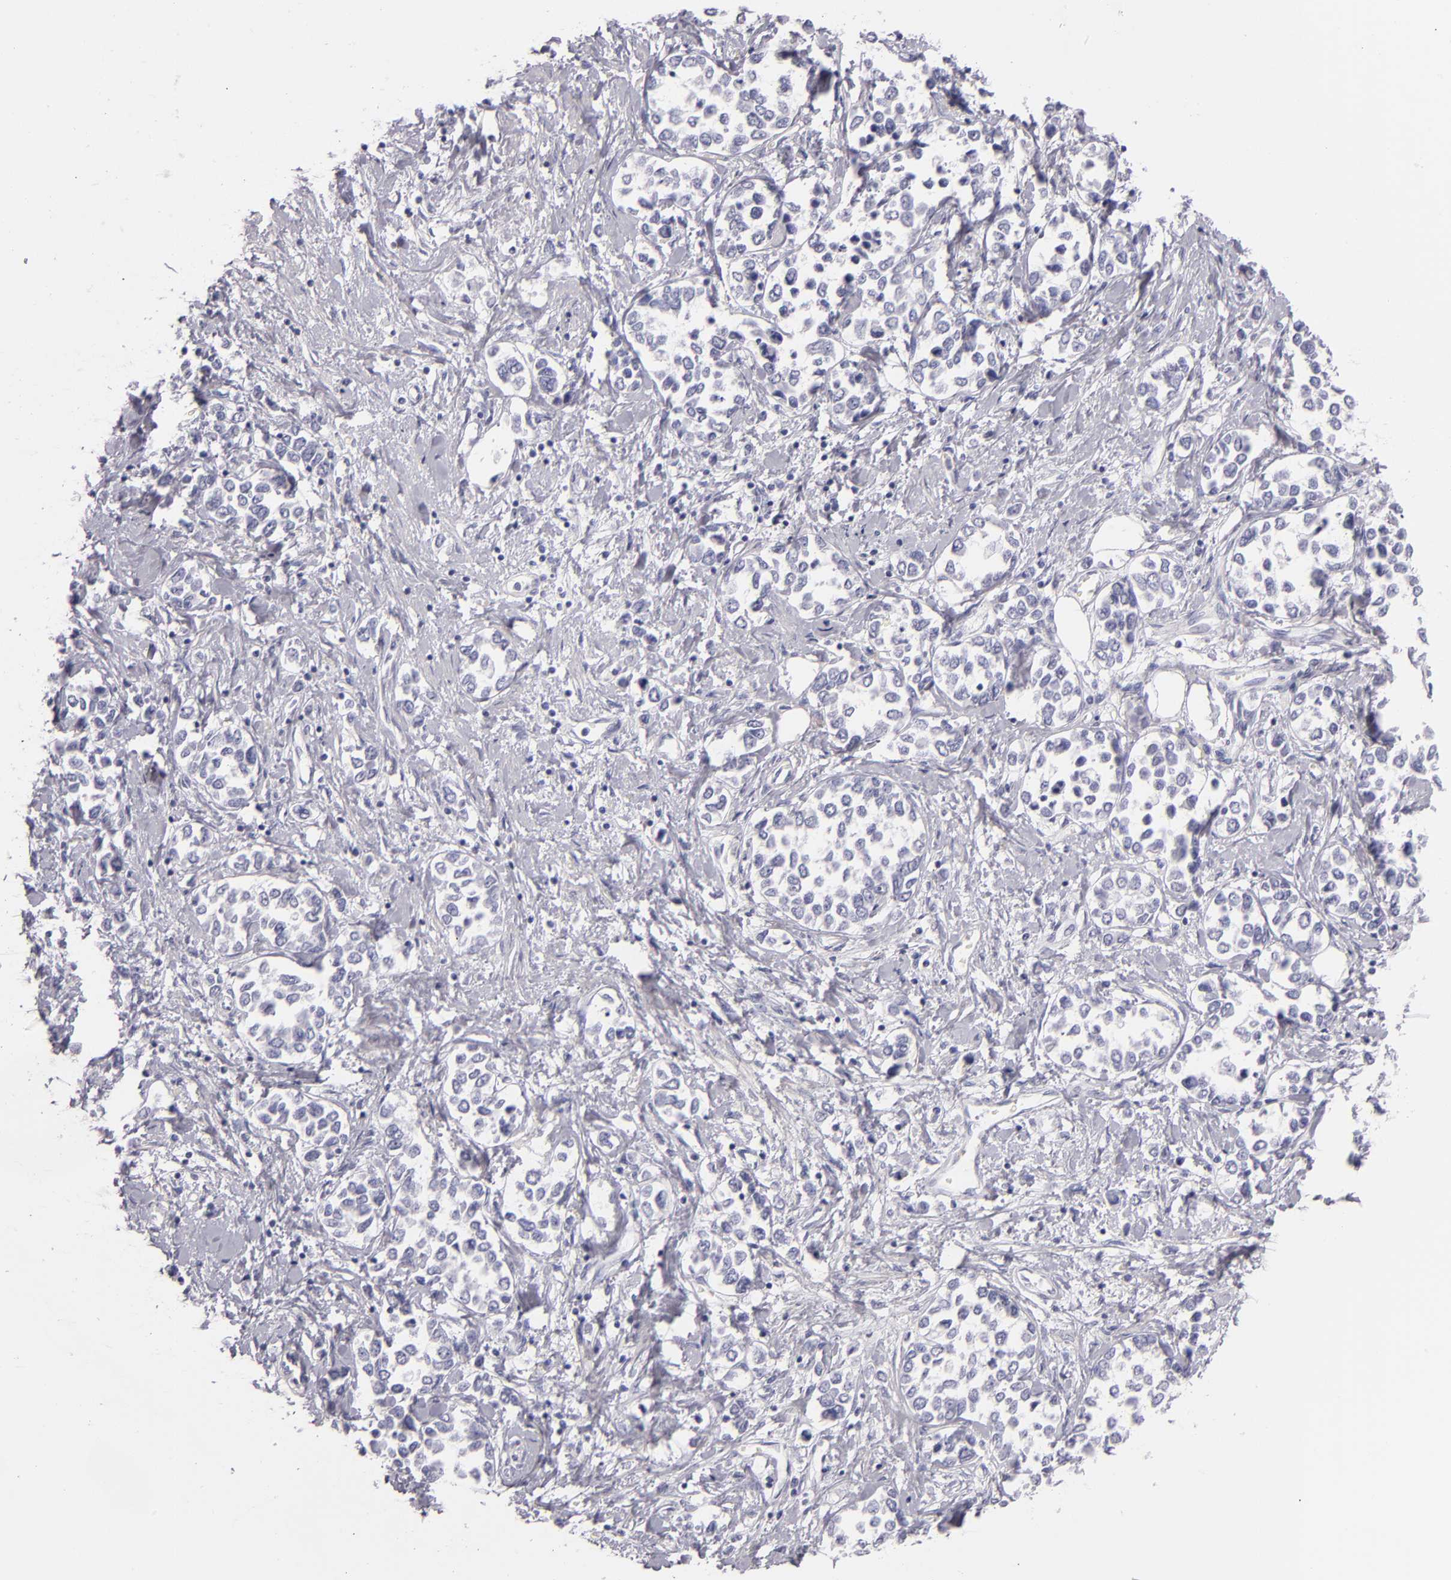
{"staining": {"intensity": "negative", "quantity": "none", "location": "none"}, "tissue": "stomach cancer", "cell_type": "Tumor cells", "image_type": "cancer", "snomed": [{"axis": "morphology", "description": "Adenocarcinoma, NOS"}, {"axis": "topography", "description": "Stomach, upper"}], "caption": "Adenocarcinoma (stomach) was stained to show a protein in brown. There is no significant expression in tumor cells. (Stains: DAB (3,3'-diaminobenzidine) IHC with hematoxylin counter stain, Microscopy: brightfield microscopy at high magnification).", "gene": "FABP1", "patient": {"sex": "male", "age": 76}}